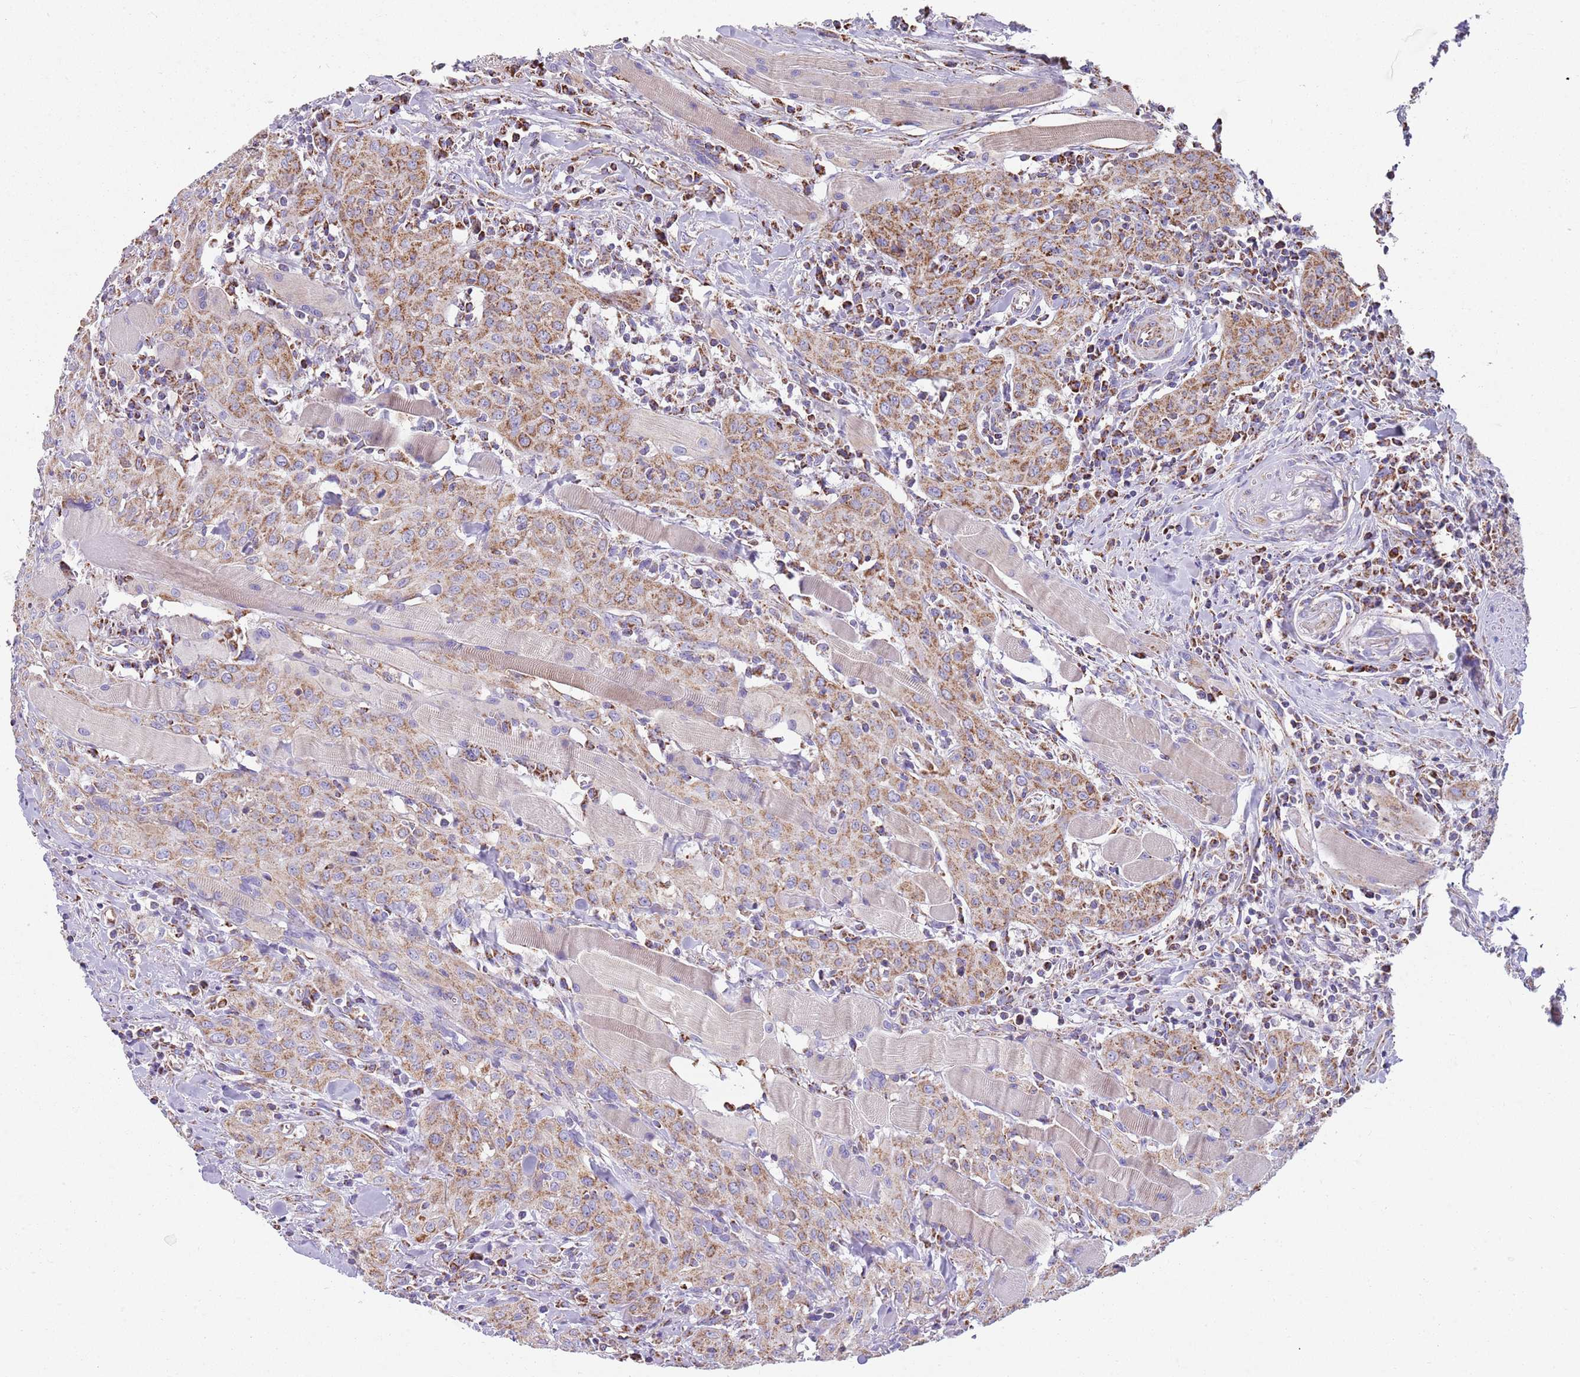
{"staining": {"intensity": "moderate", "quantity": ">75%", "location": "cytoplasmic/membranous"}, "tissue": "head and neck cancer", "cell_type": "Tumor cells", "image_type": "cancer", "snomed": [{"axis": "morphology", "description": "Squamous cell carcinoma, NOS"}, {"axis": "topography", "description": "Oral tissue"}, {"axis": "topography", "description": "Head-Neck"}], "caption": "A high-resolution micrograph shows immunohistochemistry (IHC) staining of squamous cell carcinoma (head and neck), which demonstrates moderate cytoplasmic/membranous expression in approximately >75% of tumor cells.", "gene": "TTLL1", "patient": {"sex": "female", "age": 70}}